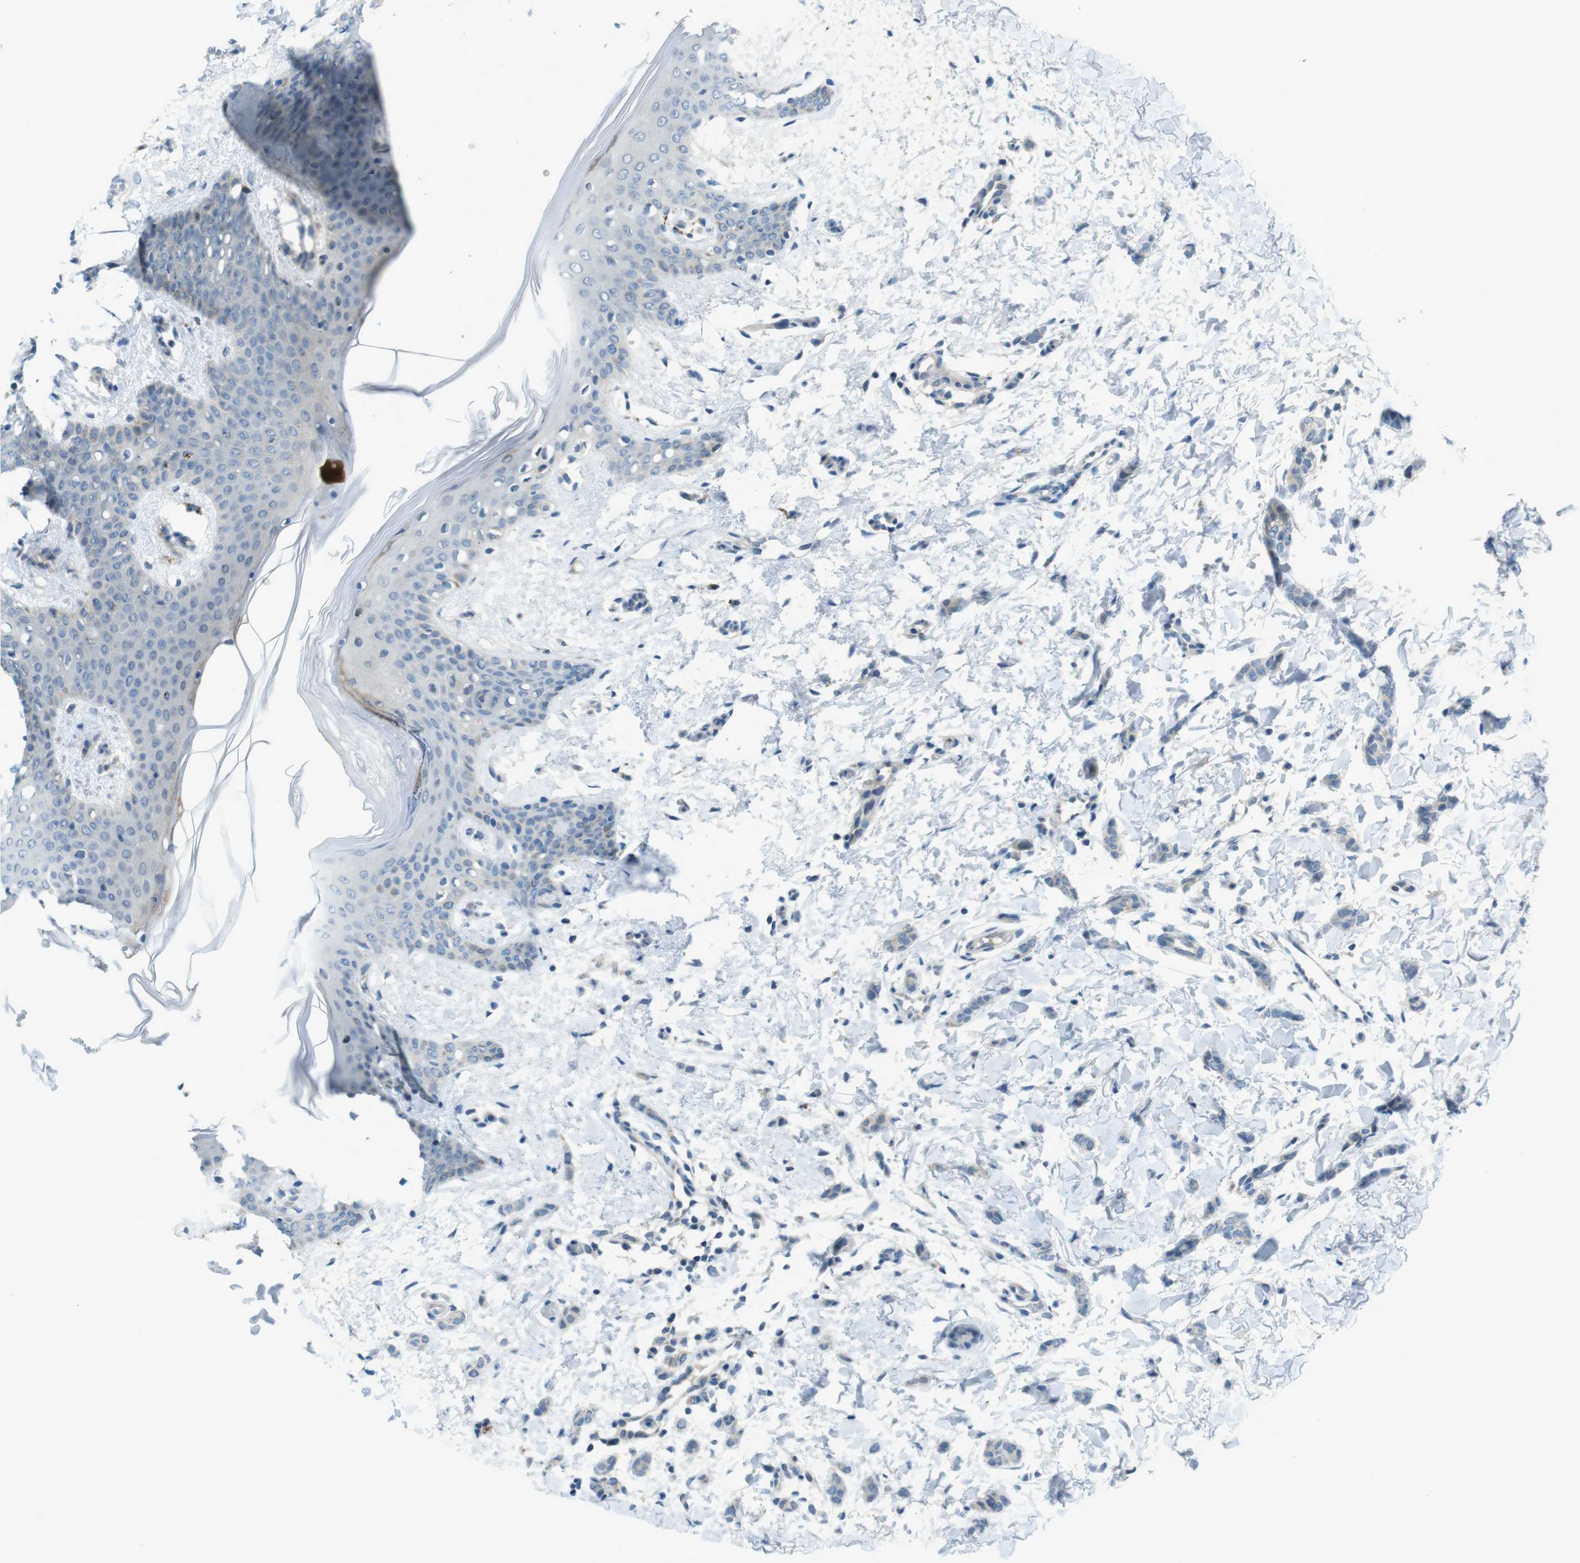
{"staining": {"intensity": "negative", "quantity": "none", "location": "none"}, "tissue": "breast cancer", "cell_type": "Tumor cells", "image_type": "cancer", "snomed": [{"axis": "morphology", "description": "Lobular carcinoma"}, {"axis": "topography", "description": "Skin"}, {"axis": "topography", "description": "Breast"}], "caption": "An immunohistochemistry (IHC) photomicrograph of breast lobular carcinoma is shown. There is no staining in tumor cells of breast lobular carcinoma.", "gene": "ZDHHC20", "patient": {"sex": "female", "age": 46}}